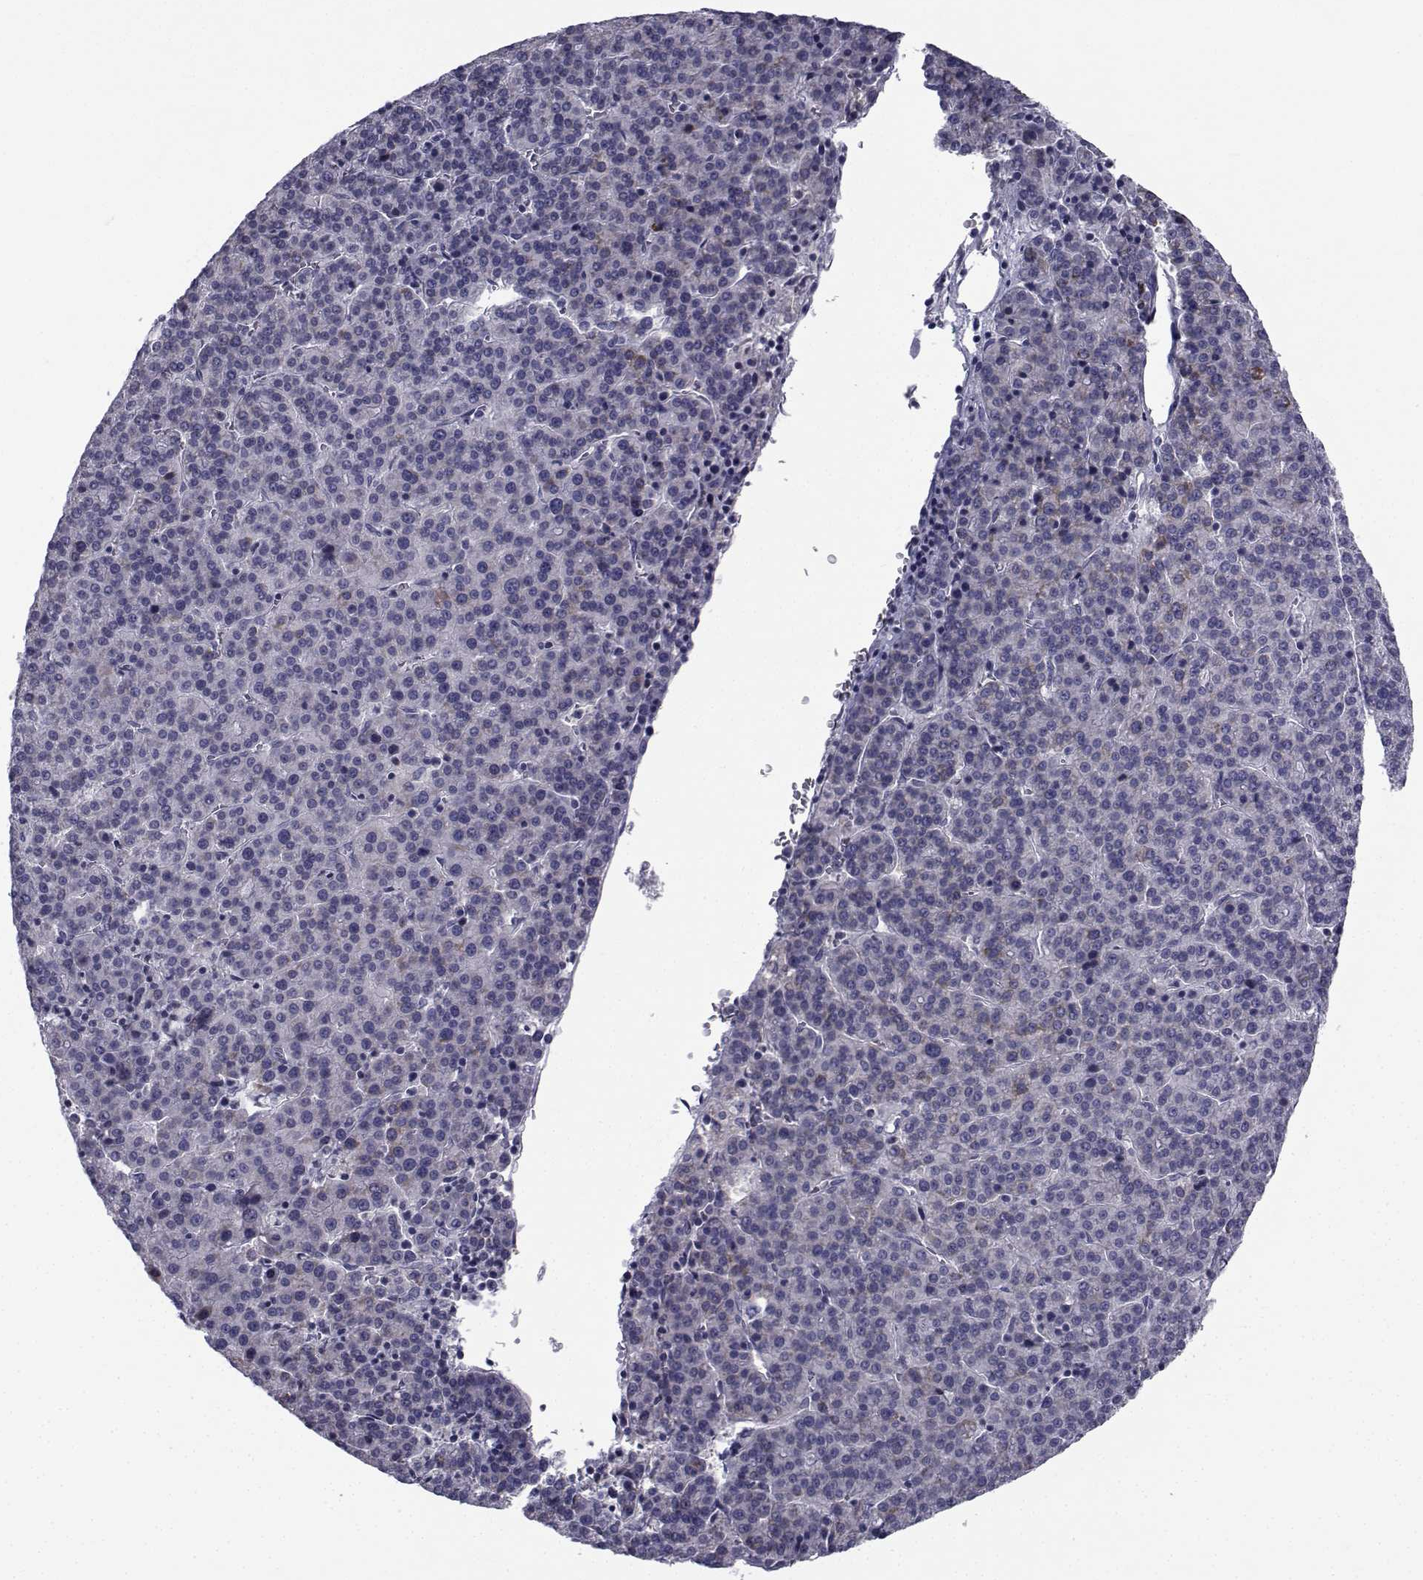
{"staining": {"intensity": "negative", "quantity": "none", "location": "none"}, "tissue": "liver cancer", "cell_type": "Tumor cells", "image_type": "cancer", "snomed": [{"axis": "morphology", "description": "Carcinoma, Hepatocellular, NOS"}, {"axis": "topography", "description": "Liver"}], "caption": "Tumor cells show no significant staining in hepatocellular carcinoma (liver).", "gene": "FDXR", "patient": {"sex": "female", "age": 58}}